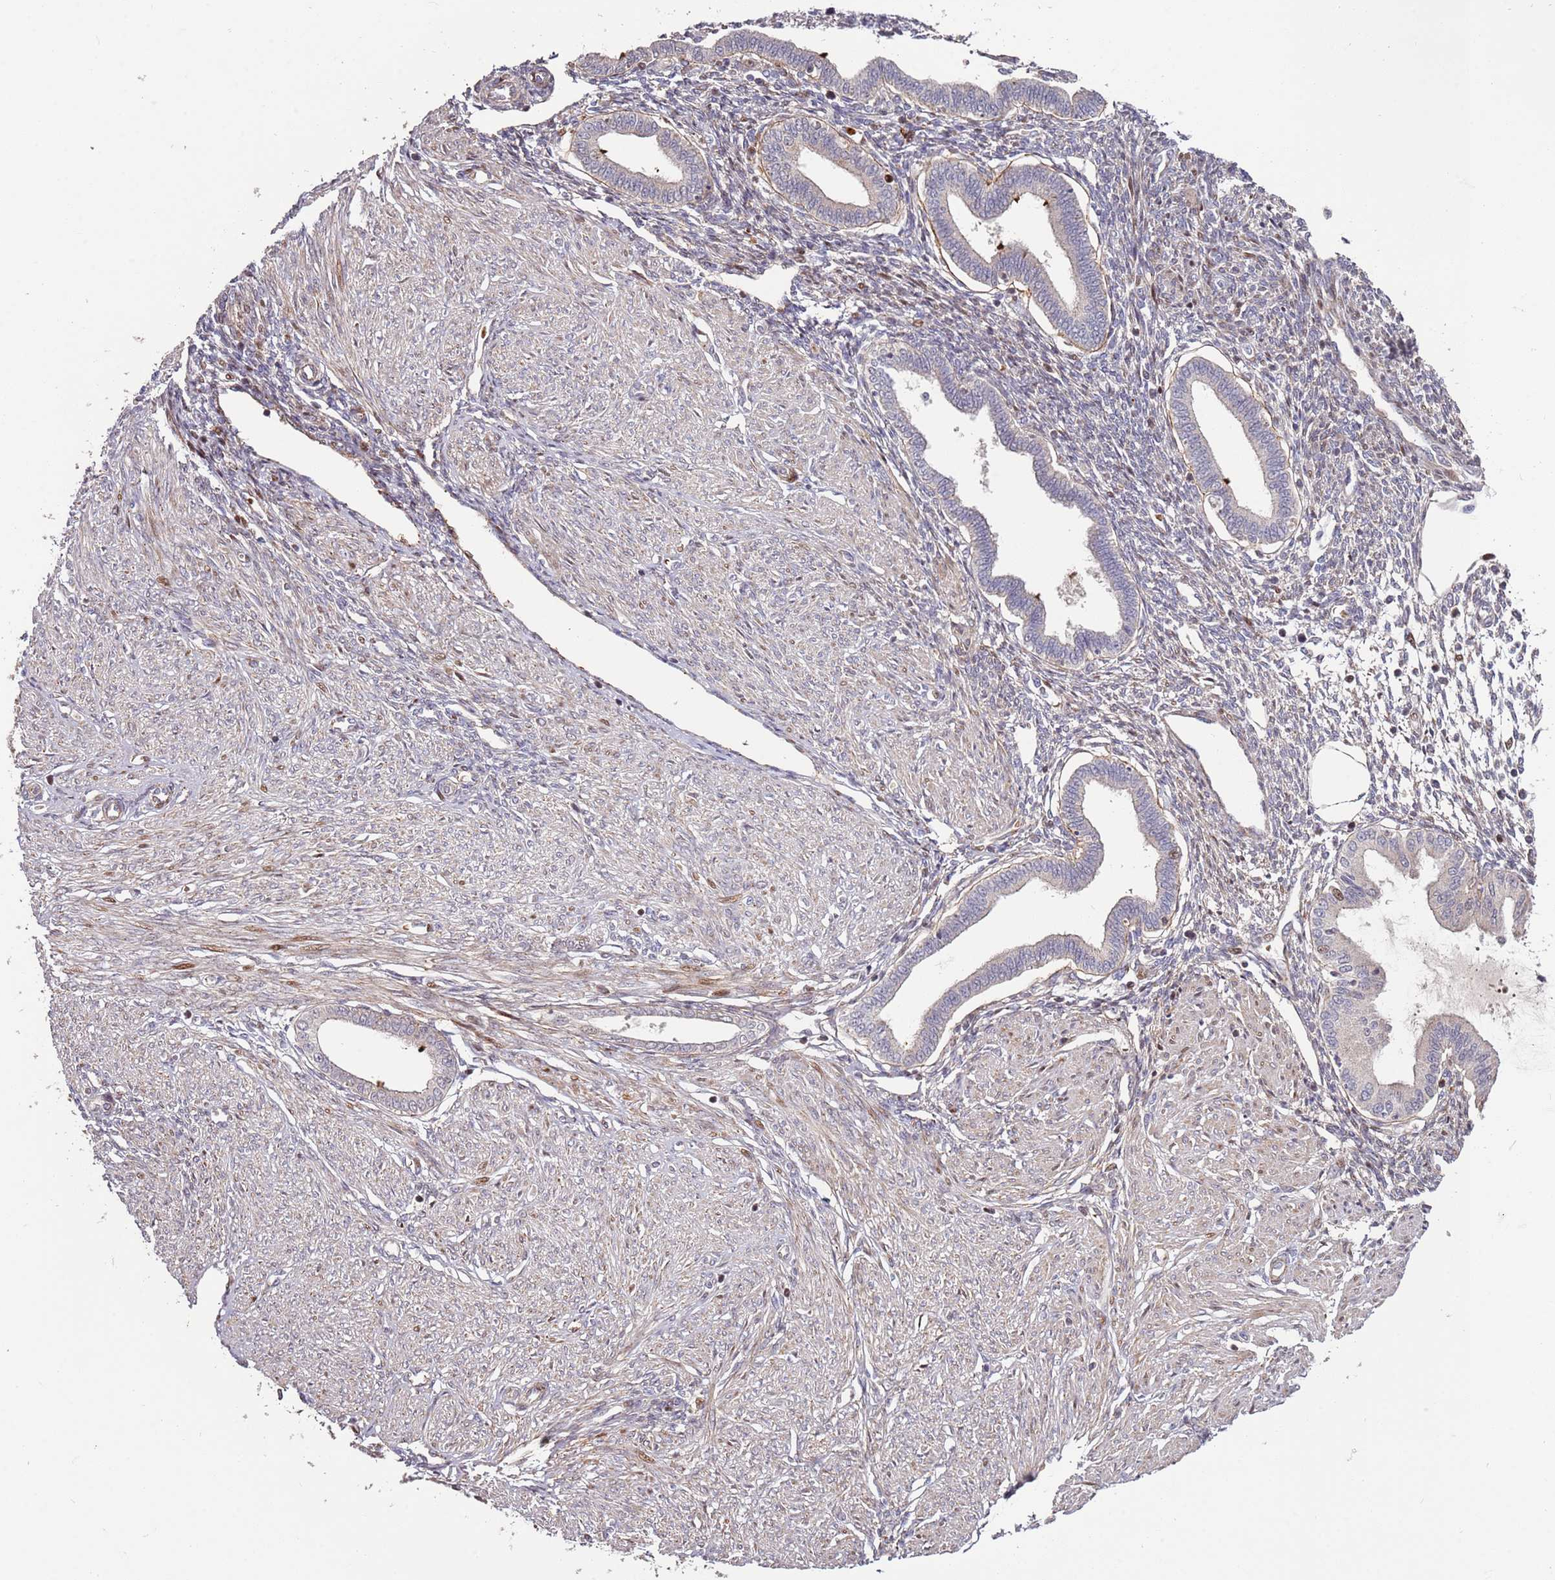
{"staining": {"intensity": "negative", "quantity": "none", "location": "none"}, "tissue": "endometrium", "cell_type": "Cells in endometrial stroma", "image_type": "normal", "snomed": [{"axis": "morphology", "description": "Normal tissue, NOS"}, {"axis": "topography", "description": "Endometrium"}], "caption": "High magnification brightfield microscopy of unremarkable endometrium stained with DAB (brown) and counterstained with hematoxylin (blue): cells in endometrial stroma show no significant staining.", "gene": "RHBDL1", "patient": {"sex": "female", "age": 53}}